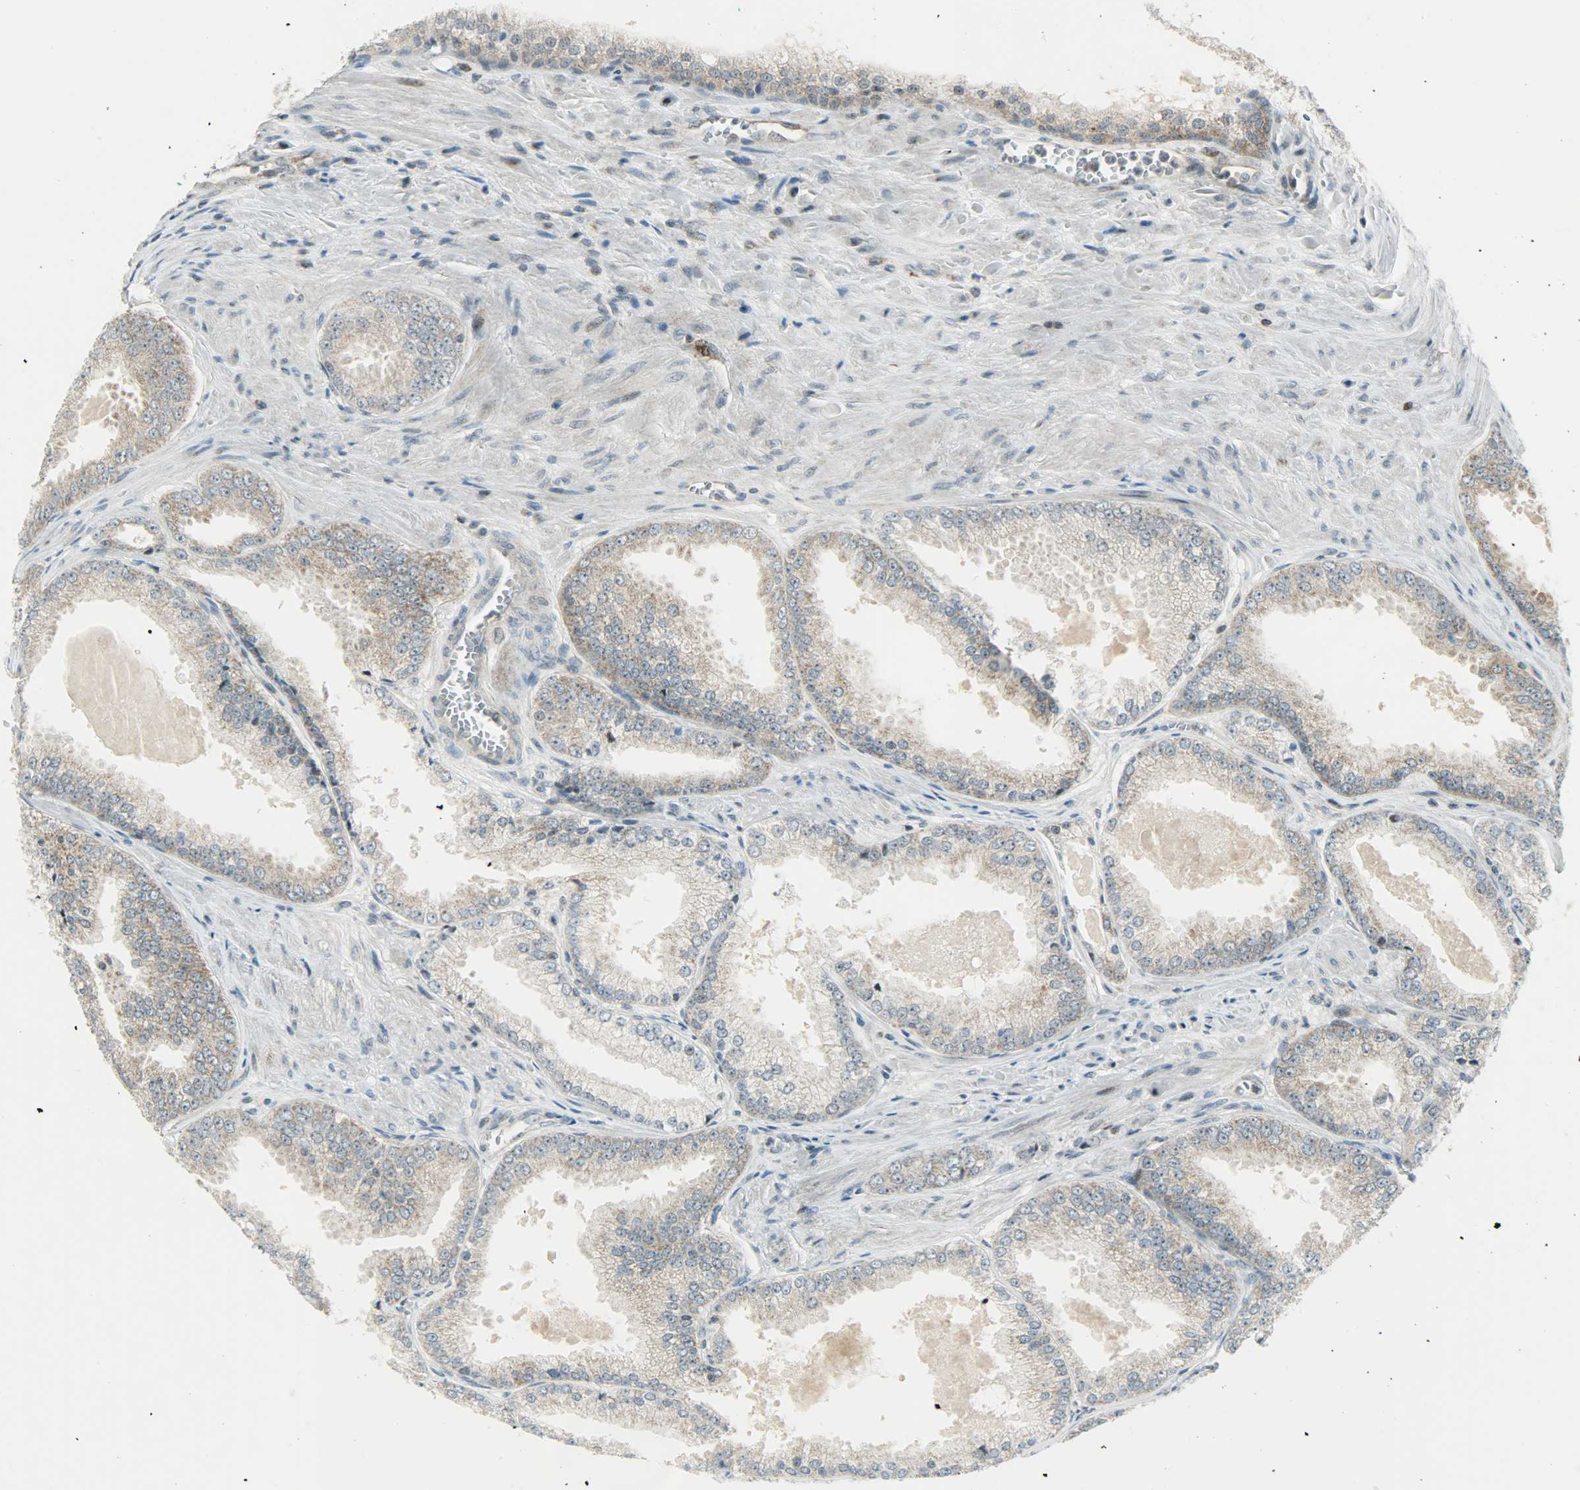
{"staining": {"intensity": "weak", "quantity": ">75%", "location": "cytoplasmic/membranous"}, "tissue": "prostate cancer", "cell_type": "Tumor cells", "image_type": "cancer", "snomed": [{"axis": "morphology", "description": "Adenocarcinoma, High grade"}, {"axis": "topography", "description": "Prostate"}], "caption": "Immunohistochemical staining of human prostate cancer (high-grade adenocarcinoma) demonstrates low levels of weak cytoplasmic/membranous staining in approximately >75% of tumor cells.", "gene": "IL15", "patient": {"sex": "male", "age": 61}}